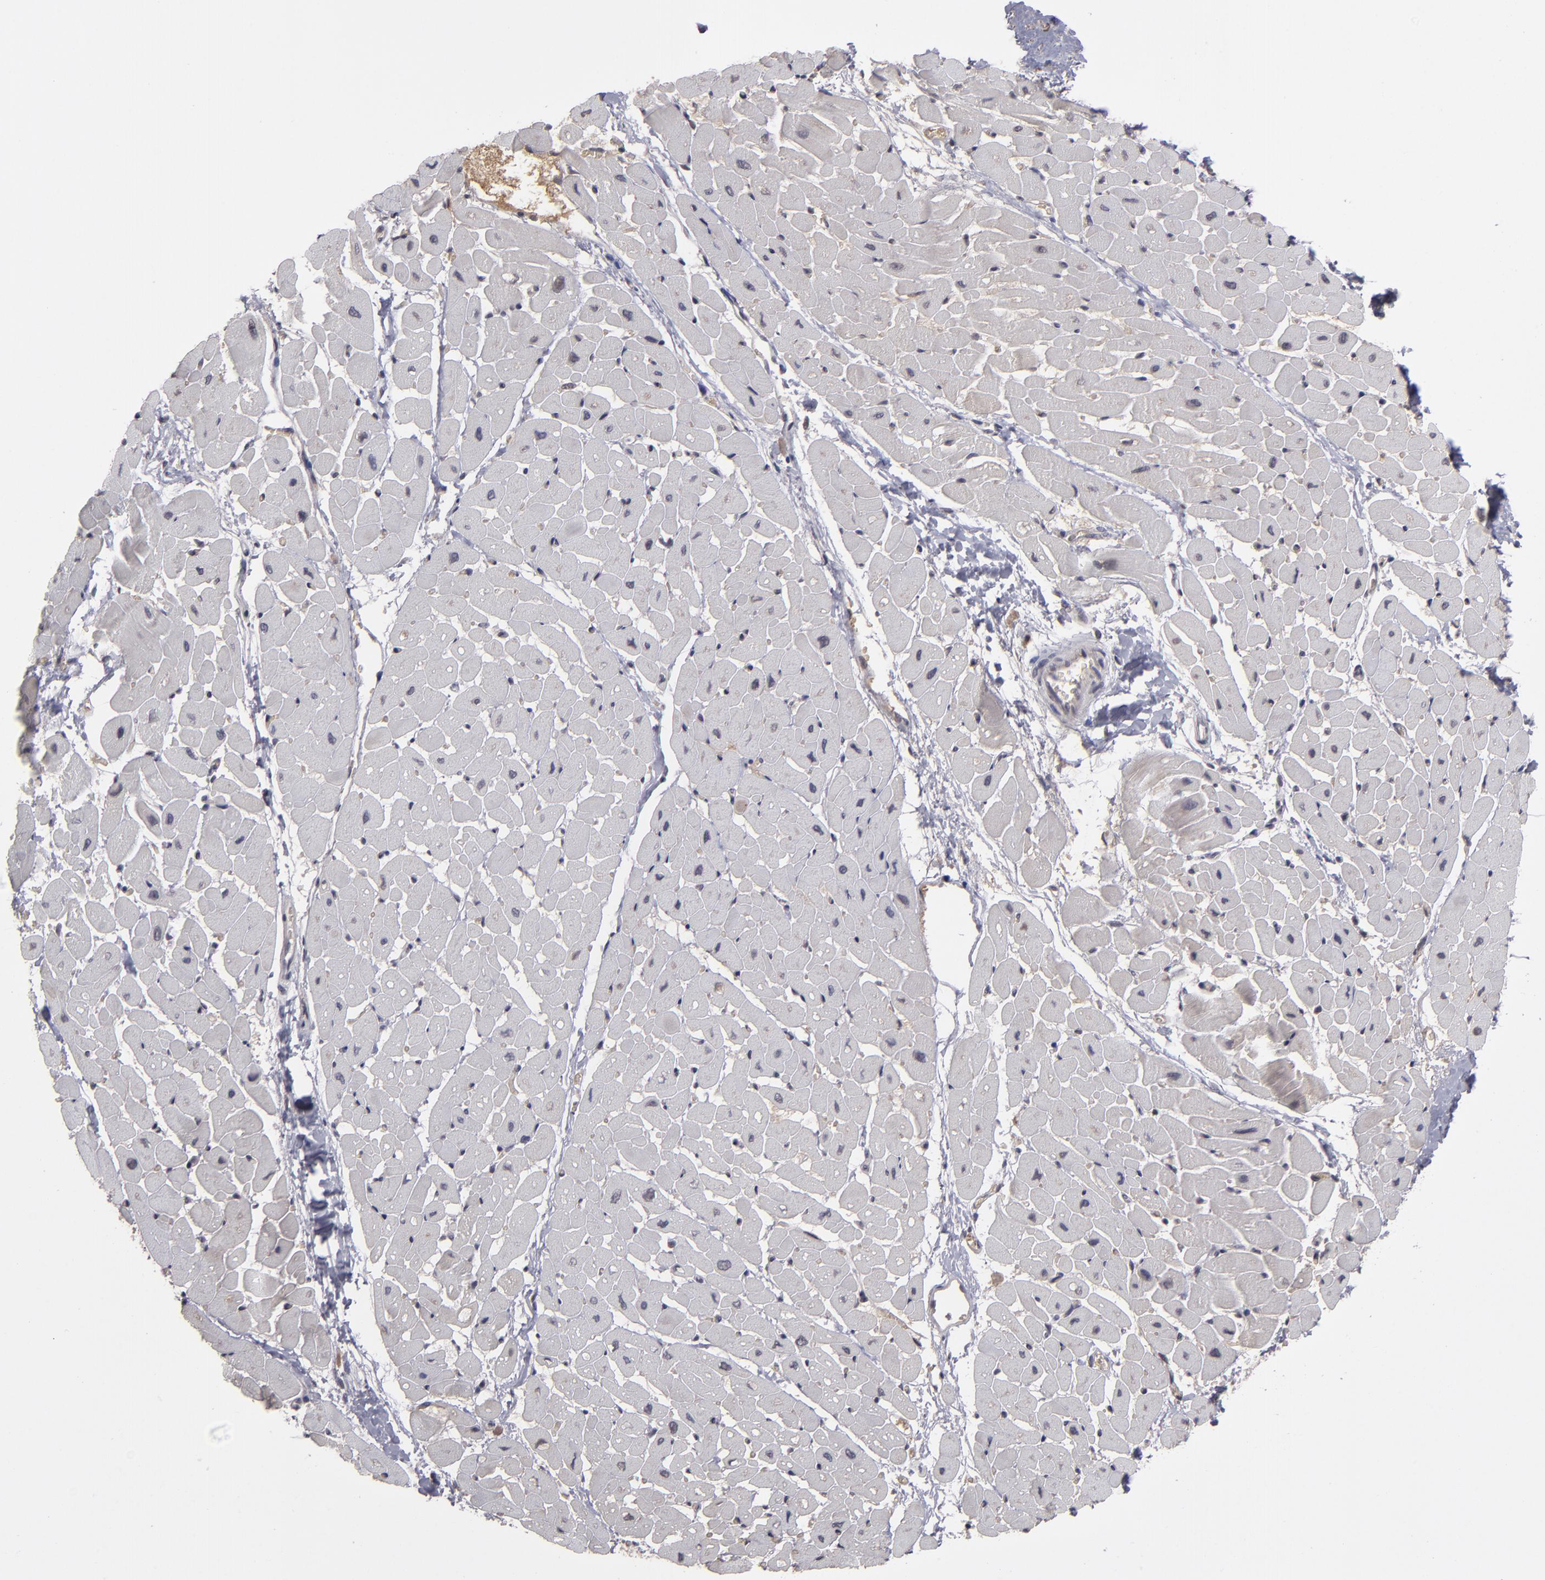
{"staining": {"intensity": "negative", "quantity": "none", "location": "none"}, "tissue": "heart muscle", "cell_type": "Cardiomyocytes", "image_type": "normal", "snomed": [{"axis": "morphology", "description": "Normal tissue, NOS"}, {"axis": "topography", "description": "Heart"}], "caption": "Immunohistochemistry image of benign heart muscle: heart muscle stained with DAB demonstrates no significant protein positivity in cardiomyocytes. Nuclei are stained in blue.", "gene": "ITIH4", "patient": {"sex": "male", "age": 45}}